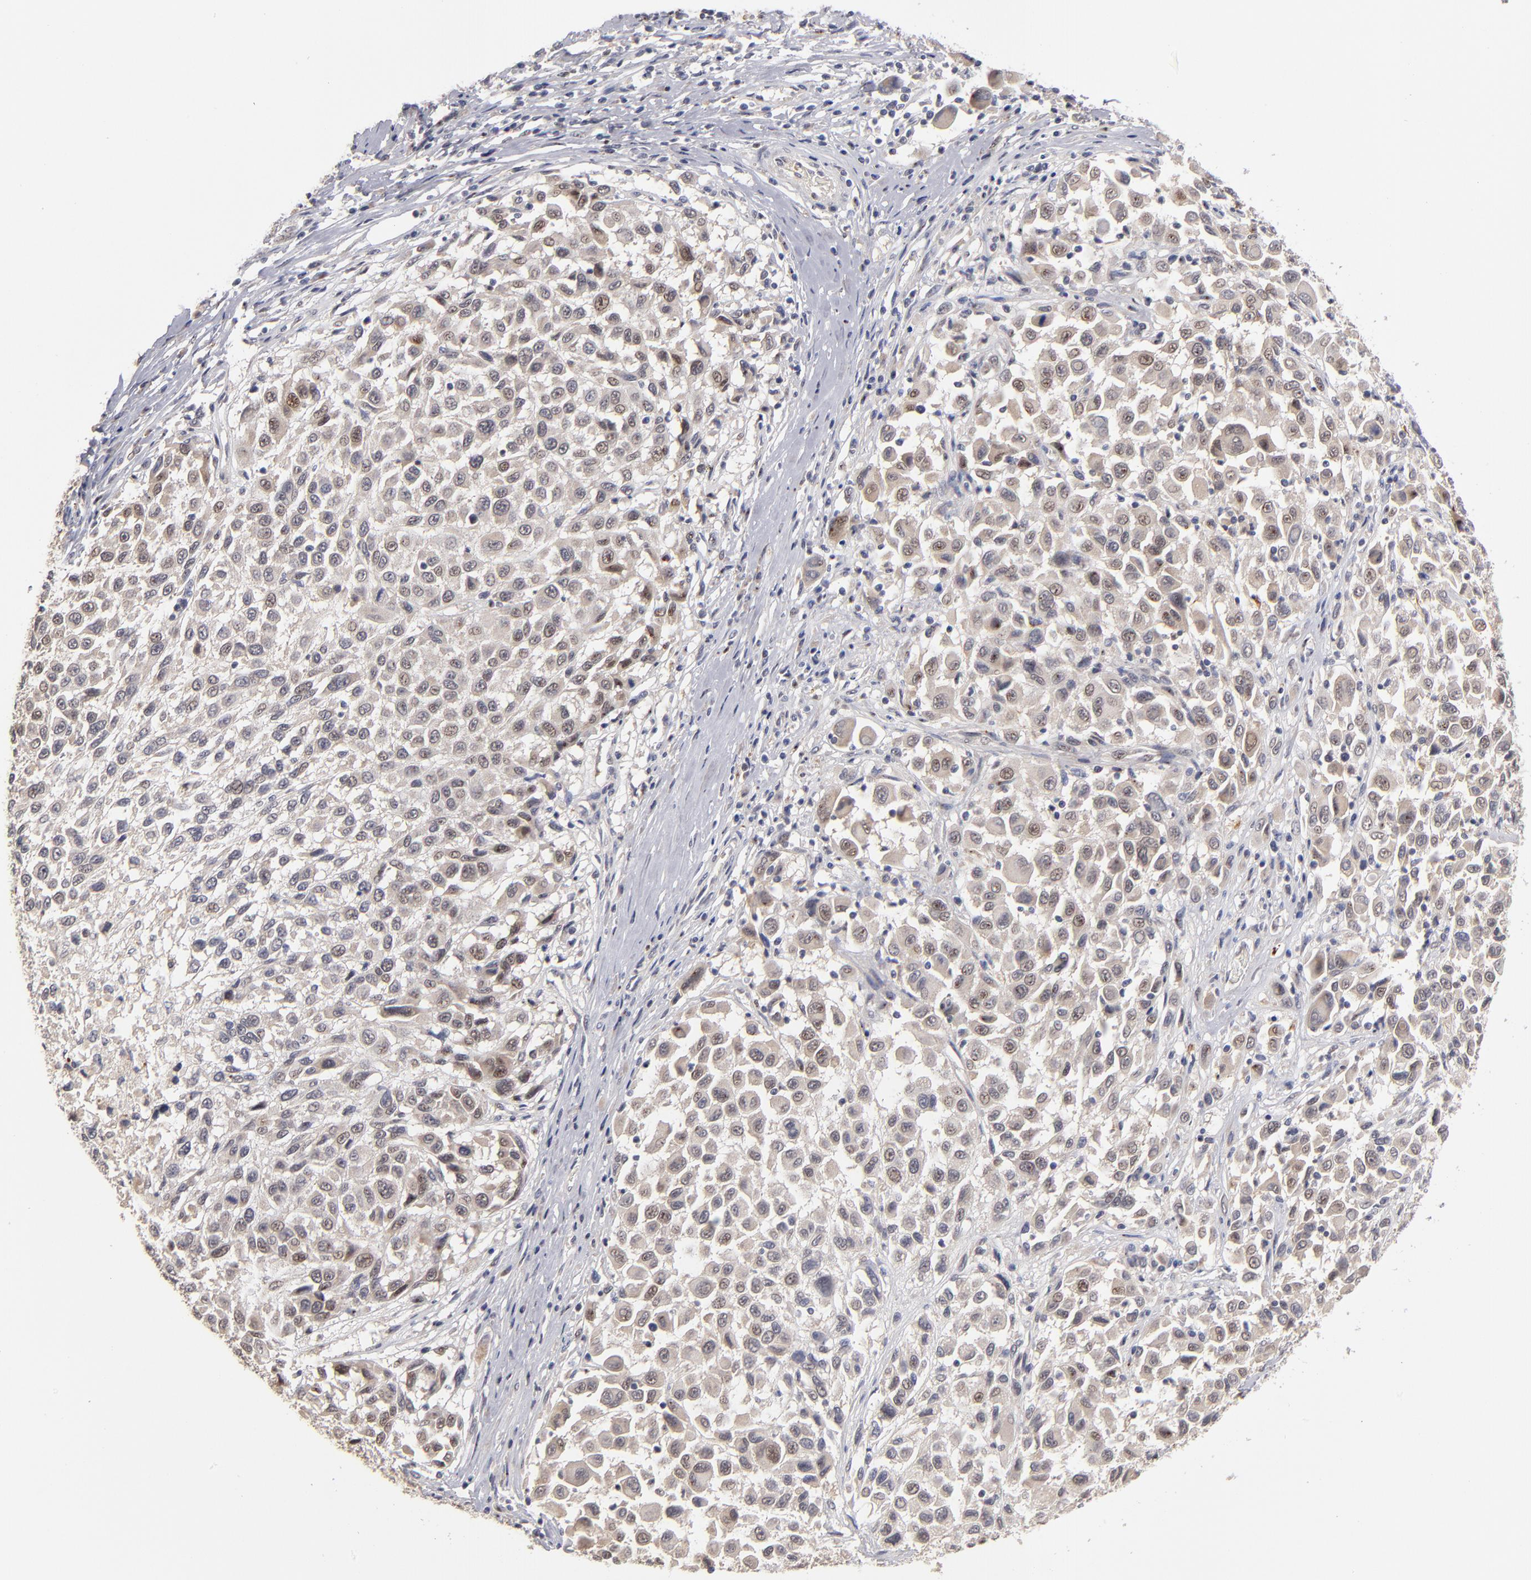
{"staining": {"intensity": "weak", "quantity": ">75%", "location": "cytoplasmic/membranous,nuclear"}, "tissue": "melanoma", "cell_type": "Tumor cells", "image_type": "cancer", "snomed": [{"axis": "morphology", "description": "Malignant melanoma, Metastatic site"}, {"axis": "topography", "description": "Lymph node"}], "caption": "An image showing weak cytoplasmic/membranous and nuclear expression in about >75% of tumor cells in melanoma, as visualized by brown immunohistochemical staining.", "gene": "EXD2", "patient": {"sex": "male", "age": 61}}